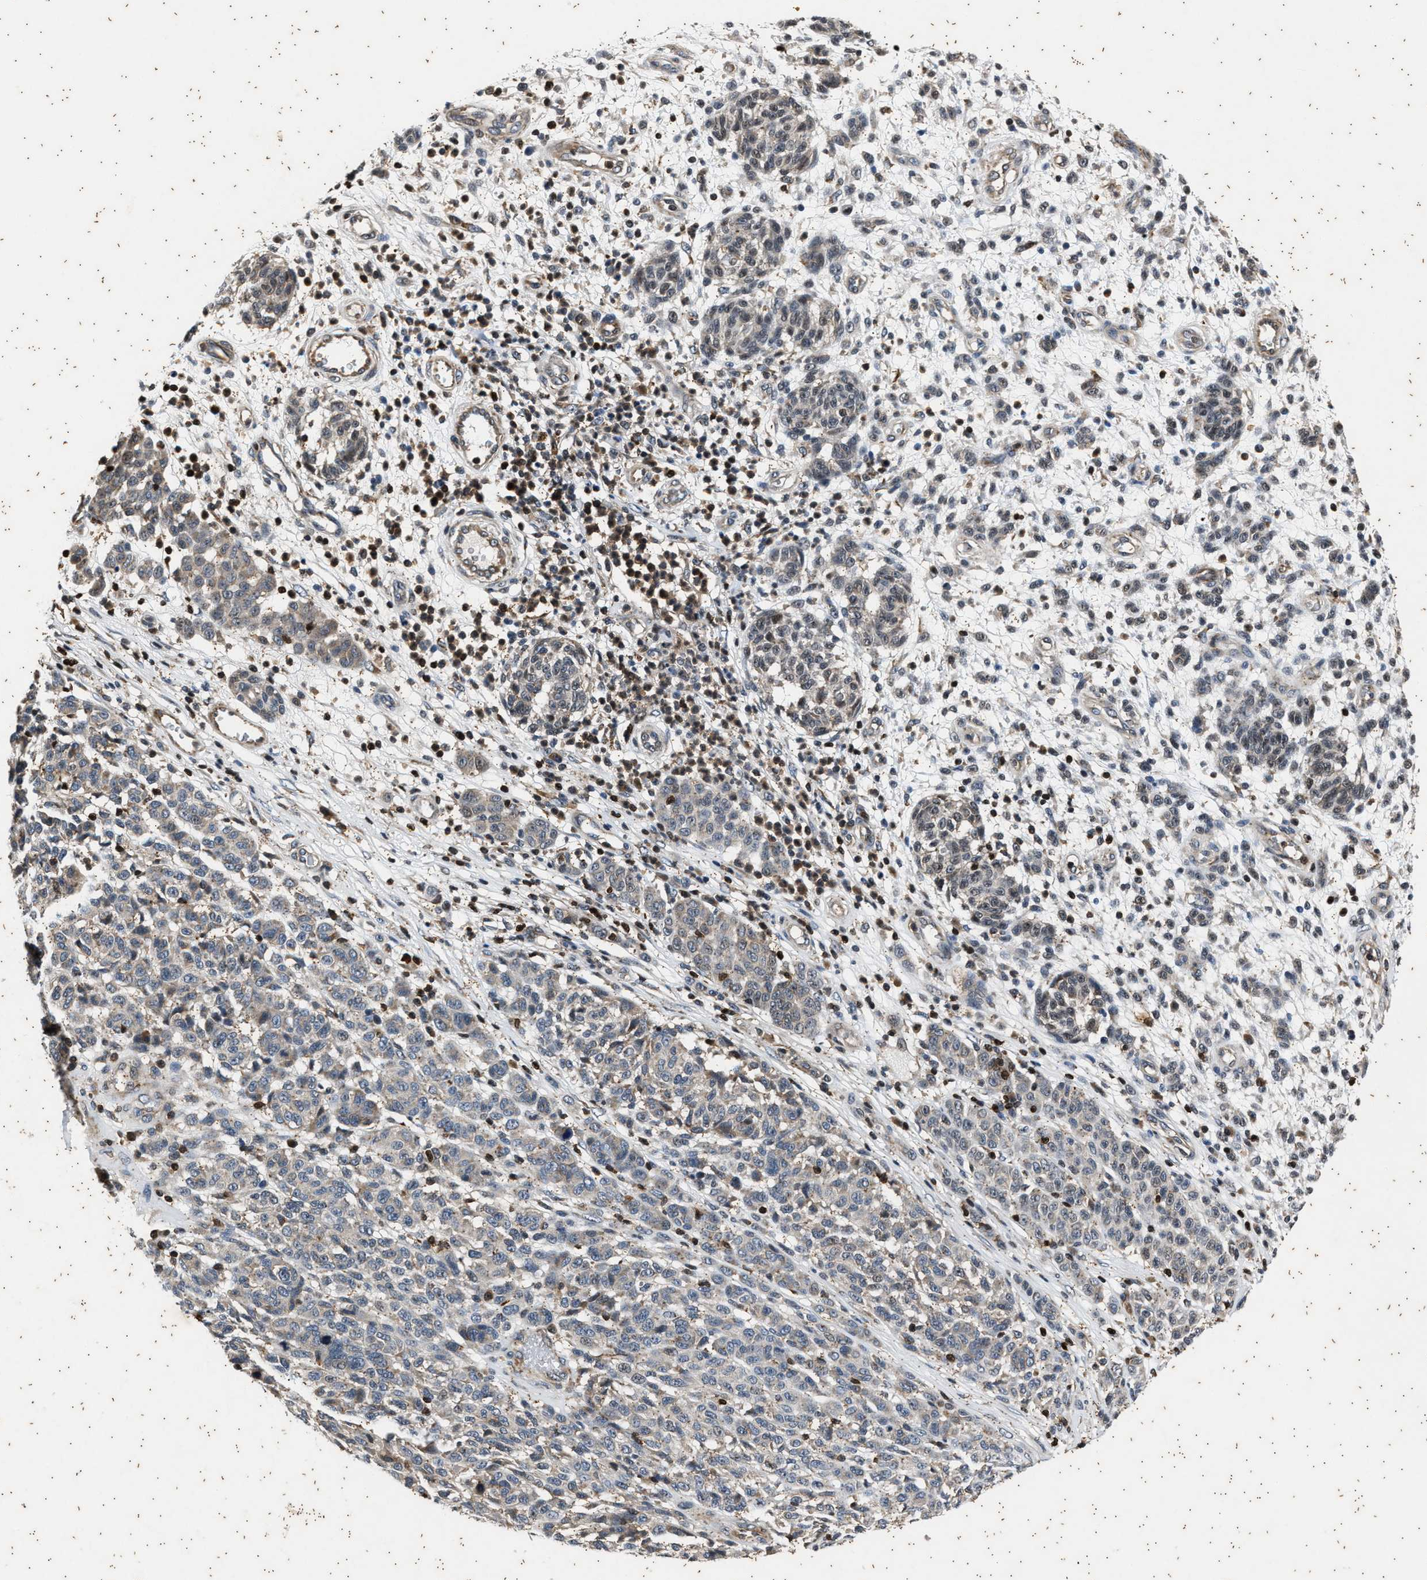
{"staining": {"intensity": "weak", "quantity": "<25%", "location": "cytoplasmic/membranous"}, "tissue": "melanoma", "cell_type": "Tumor cells", "image_type": "cancer", "snomed": [{"axis": "morphology", "description": "Malignant melanoma, NOS"}, {"axis": "topography", "description": "Skin"}], "caption": "The micrograph exhibits no staining of tumor cells in melanoma.", "gene": "PTPN7", "patient": {"sex": "male", "age": 59}}